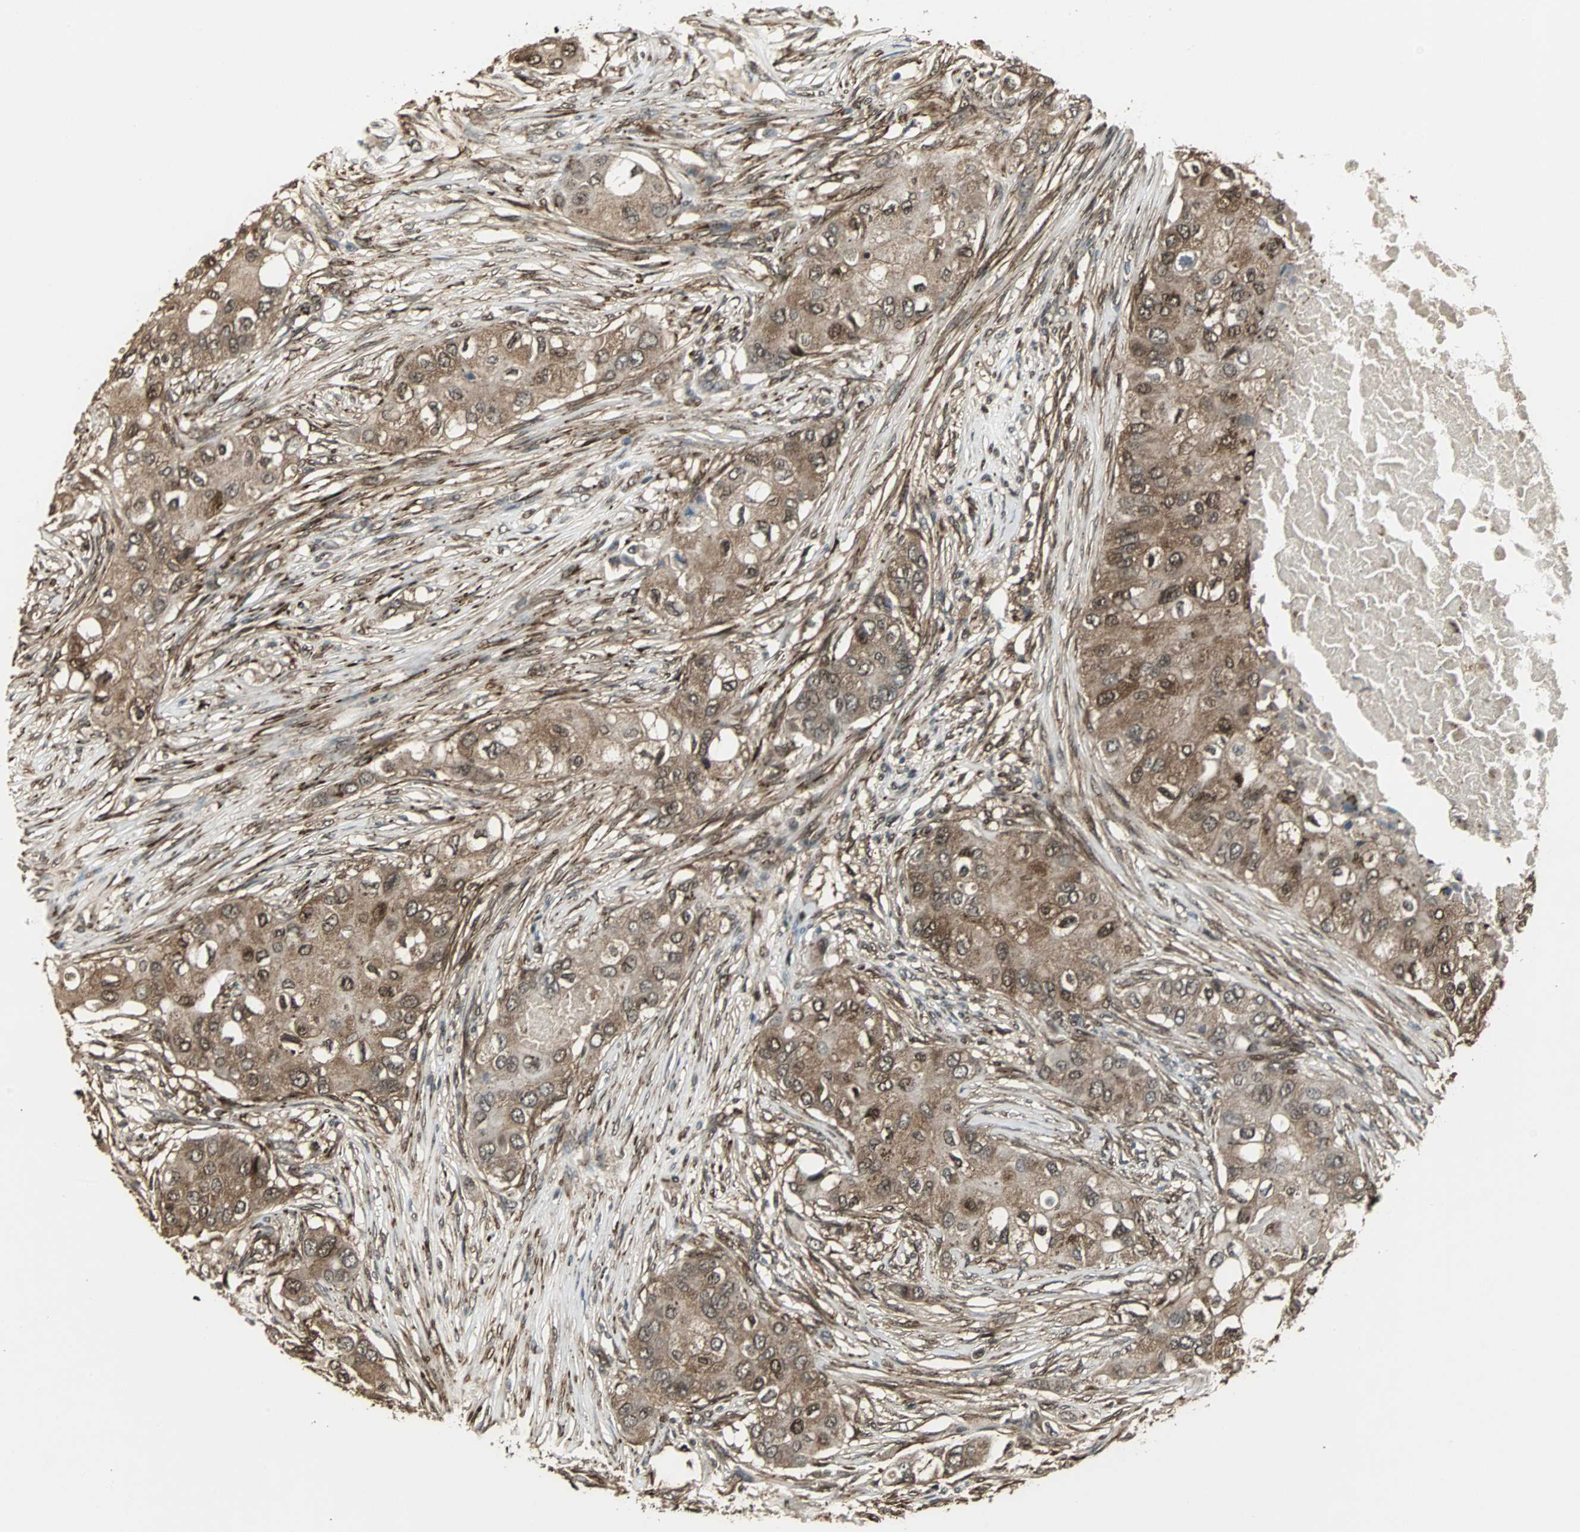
{"staining": {"intensity": "strong", "quantity": ">75%", "location": "cytoplasmic/membranous,nuclear"}, "tissue": "breast cancer", "cell_type": "Tumor cells", "image_type": "cancer", "snomed": [{"axis": "morphology", "description": "Normal tissue, NOS"}, {"axis": "morphology", "description": "Duct carcinoma"}, {"axis": "topography", "description": "Breast"}], "caption": "Immunohistochemistry (DAB) staining of human intraductal carcinoma (breast) exhibits strong cytoplasmic/membranous and nuclear protein positivity in approximately >75% of tumor cells. (Stains: DAB in brown, nuclei in blue, Microscopy: brightfield microscopy at high magnification).", "gene": "PLIN3", "patient": {"sex": "female", "age": 49}}